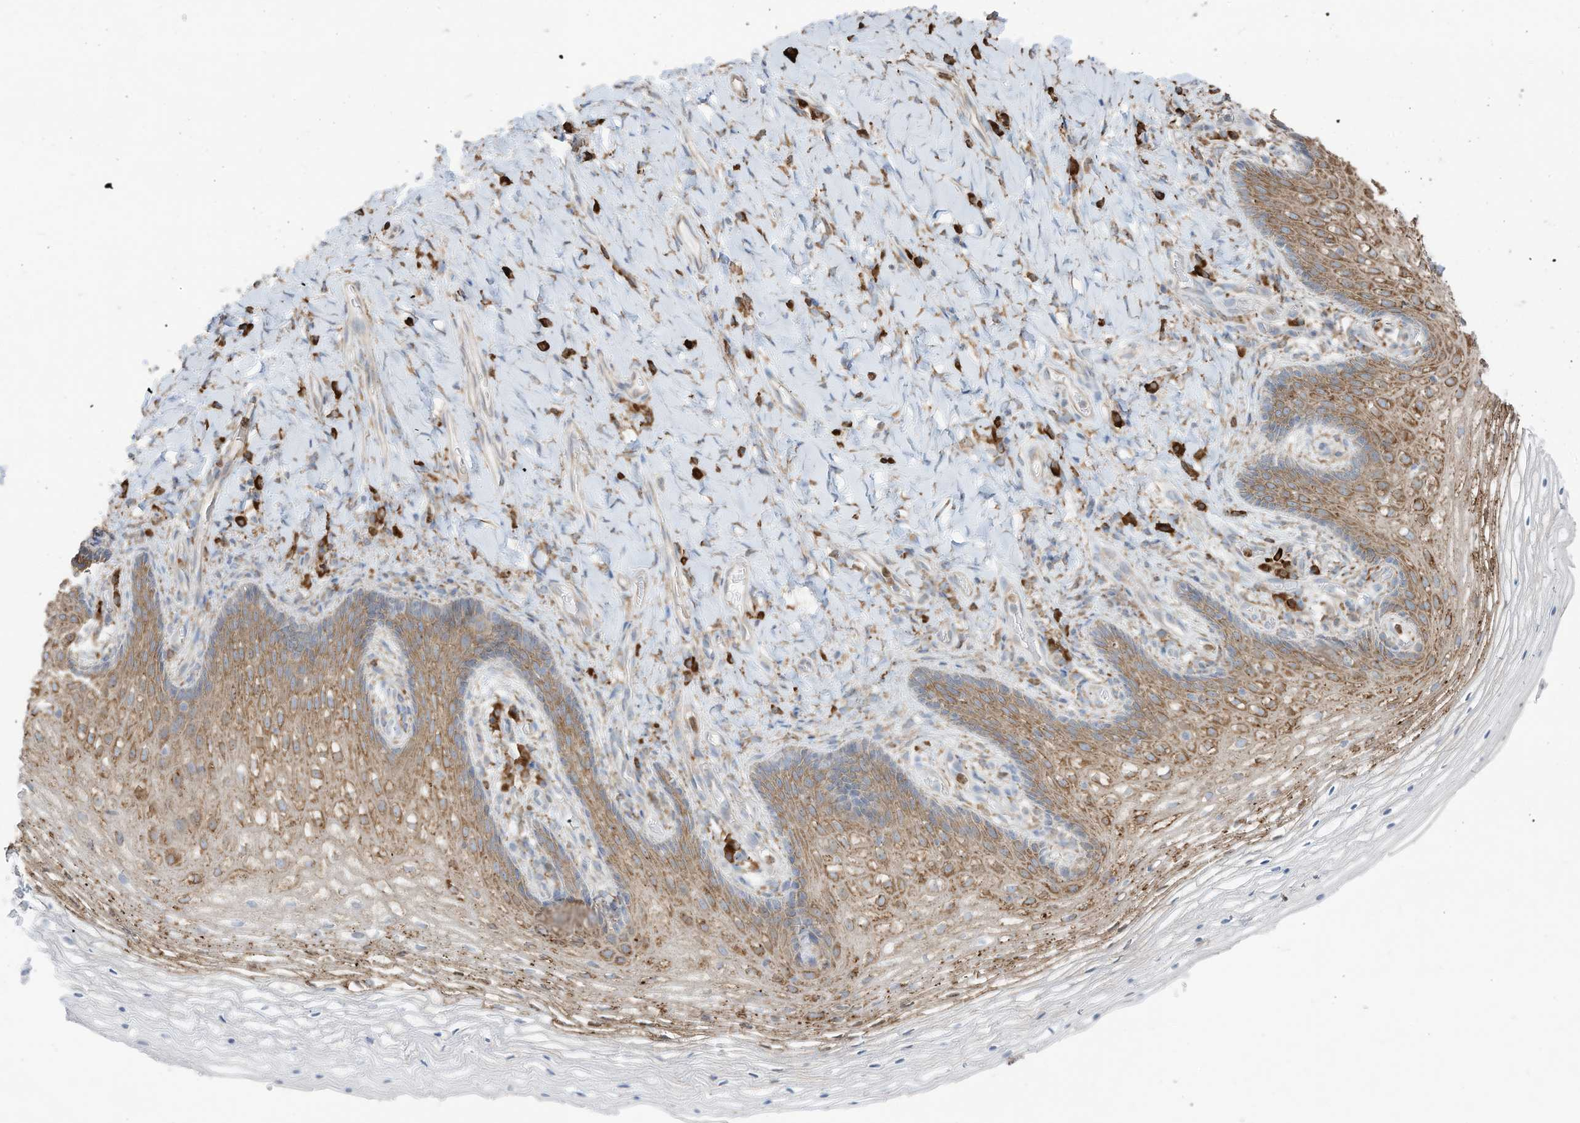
{"staining": {"intensity": "moderate", "quantity": ">75%", "location": "cytoplasmic/membranous"}, "tissue": "vagina", "cell_type": "Squamous epithelial cells", "image_type": "normal", "snomed": [{"axis": "morphology", "description": "Normal tissue, NOS"}, {"axis": "topography", "description": "Vagina"}], "caption": "A brown stain labels moderate cytoplasmic/membranous staining of a protein in squamous epithelial cells of benign human vagina. (DAB (3,3'-diaminobenzidine) = brown stain, brightfield microscopy at high magnification).", "gene": "ZNF354C", "patient": {"sex": "female", "age": 60}}